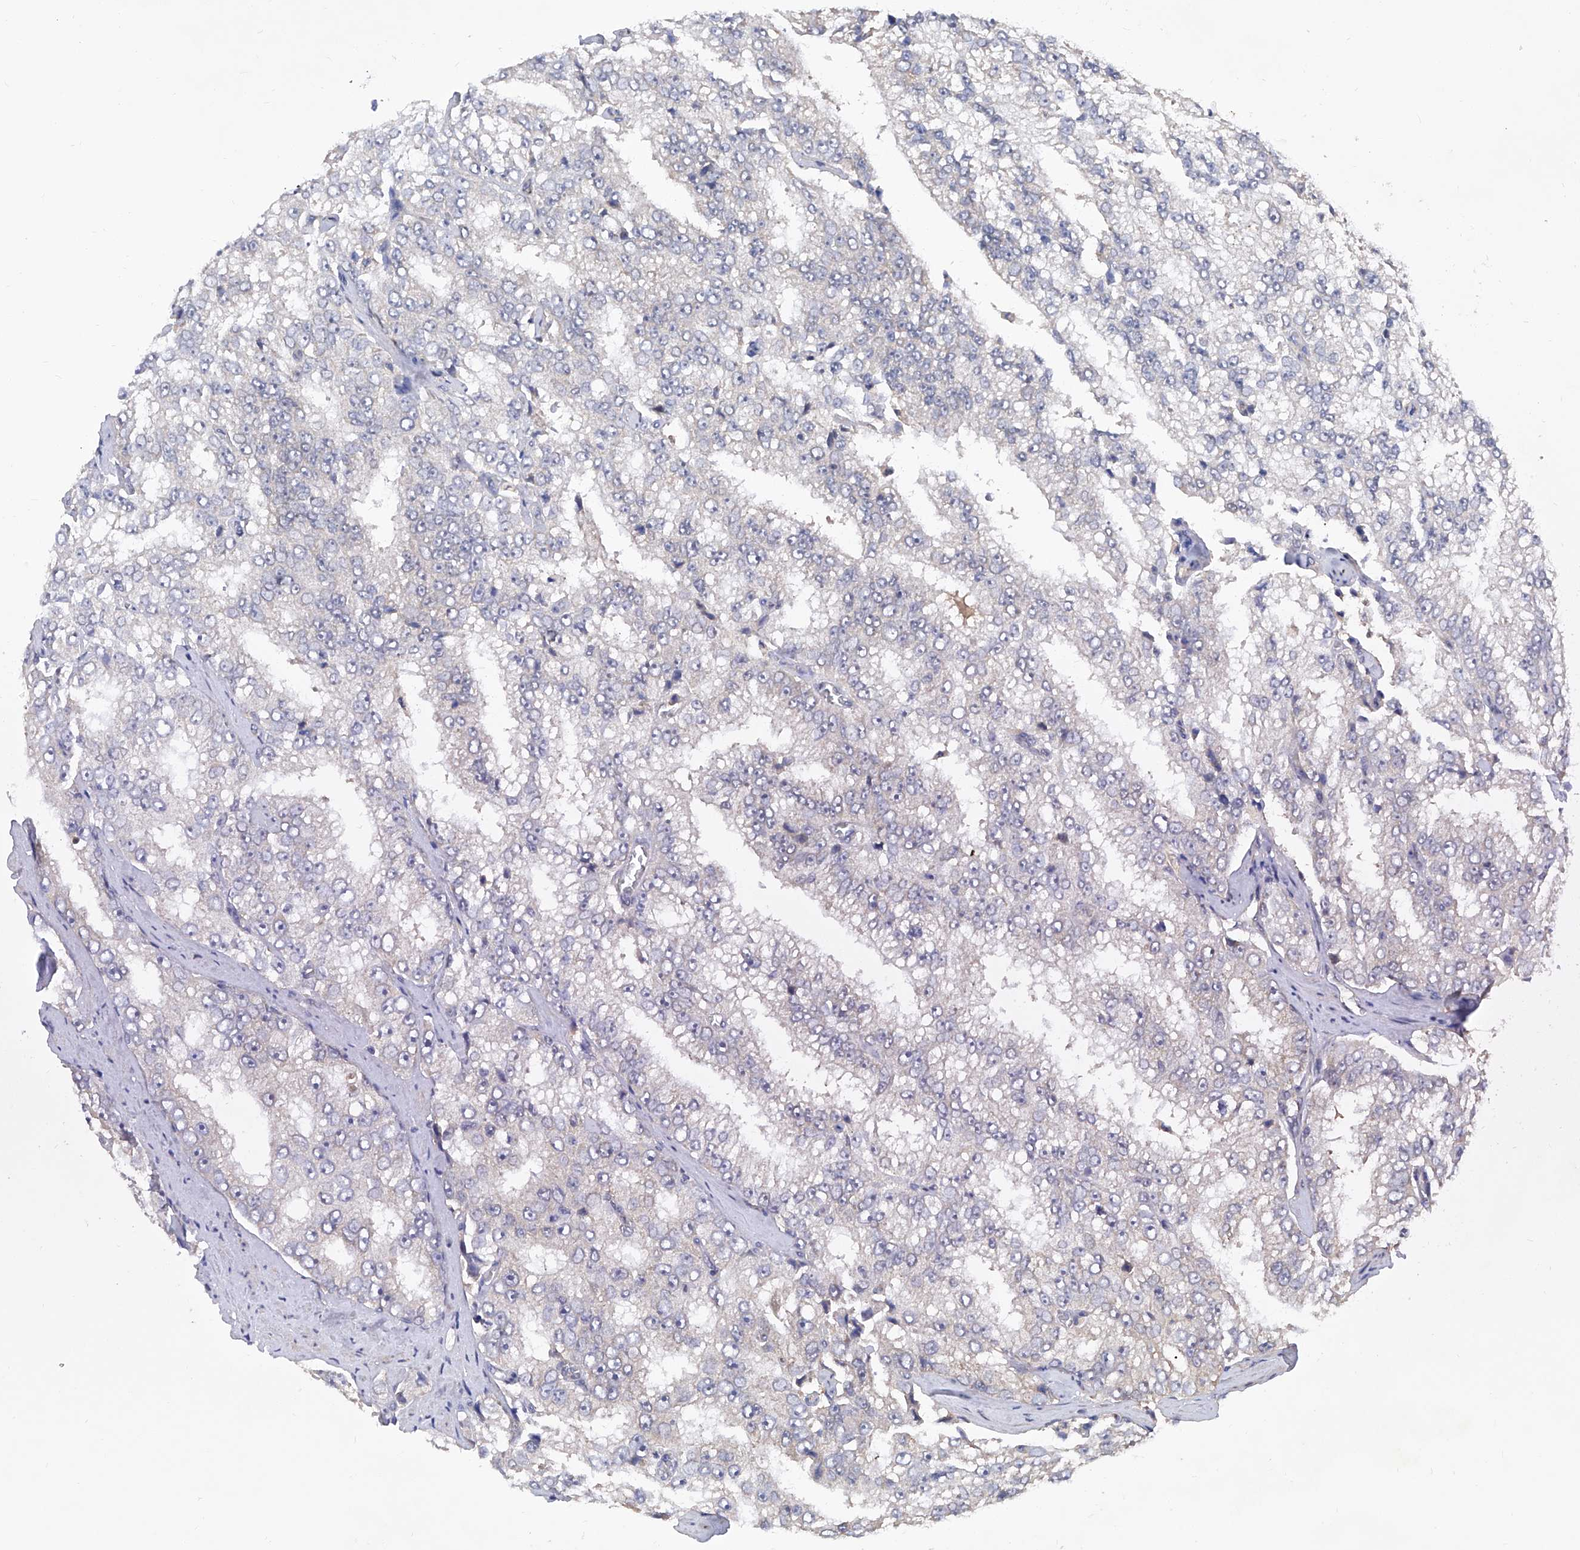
{"staining": {"intensity": "negative", "quantity": "none", "location": "none"}, "tissue": "prostate cancer", "cell_type": "Tumor cells", "image_type": "cancer", "snomed": [{"axis": "morphology", "description": "Adenocarcinoma, High grade"}, {"axis": "topography", "description": "Prostate"}], "caption": "Tumor cells are negative for brown protein staining in prostate cancer. Brightfield microscopy of IHC stained with DAB (brown) and hematoxylin (blue), captured at high magnification.", "gene": "USP45", "patient": {"sex": "male", "age": 58}}